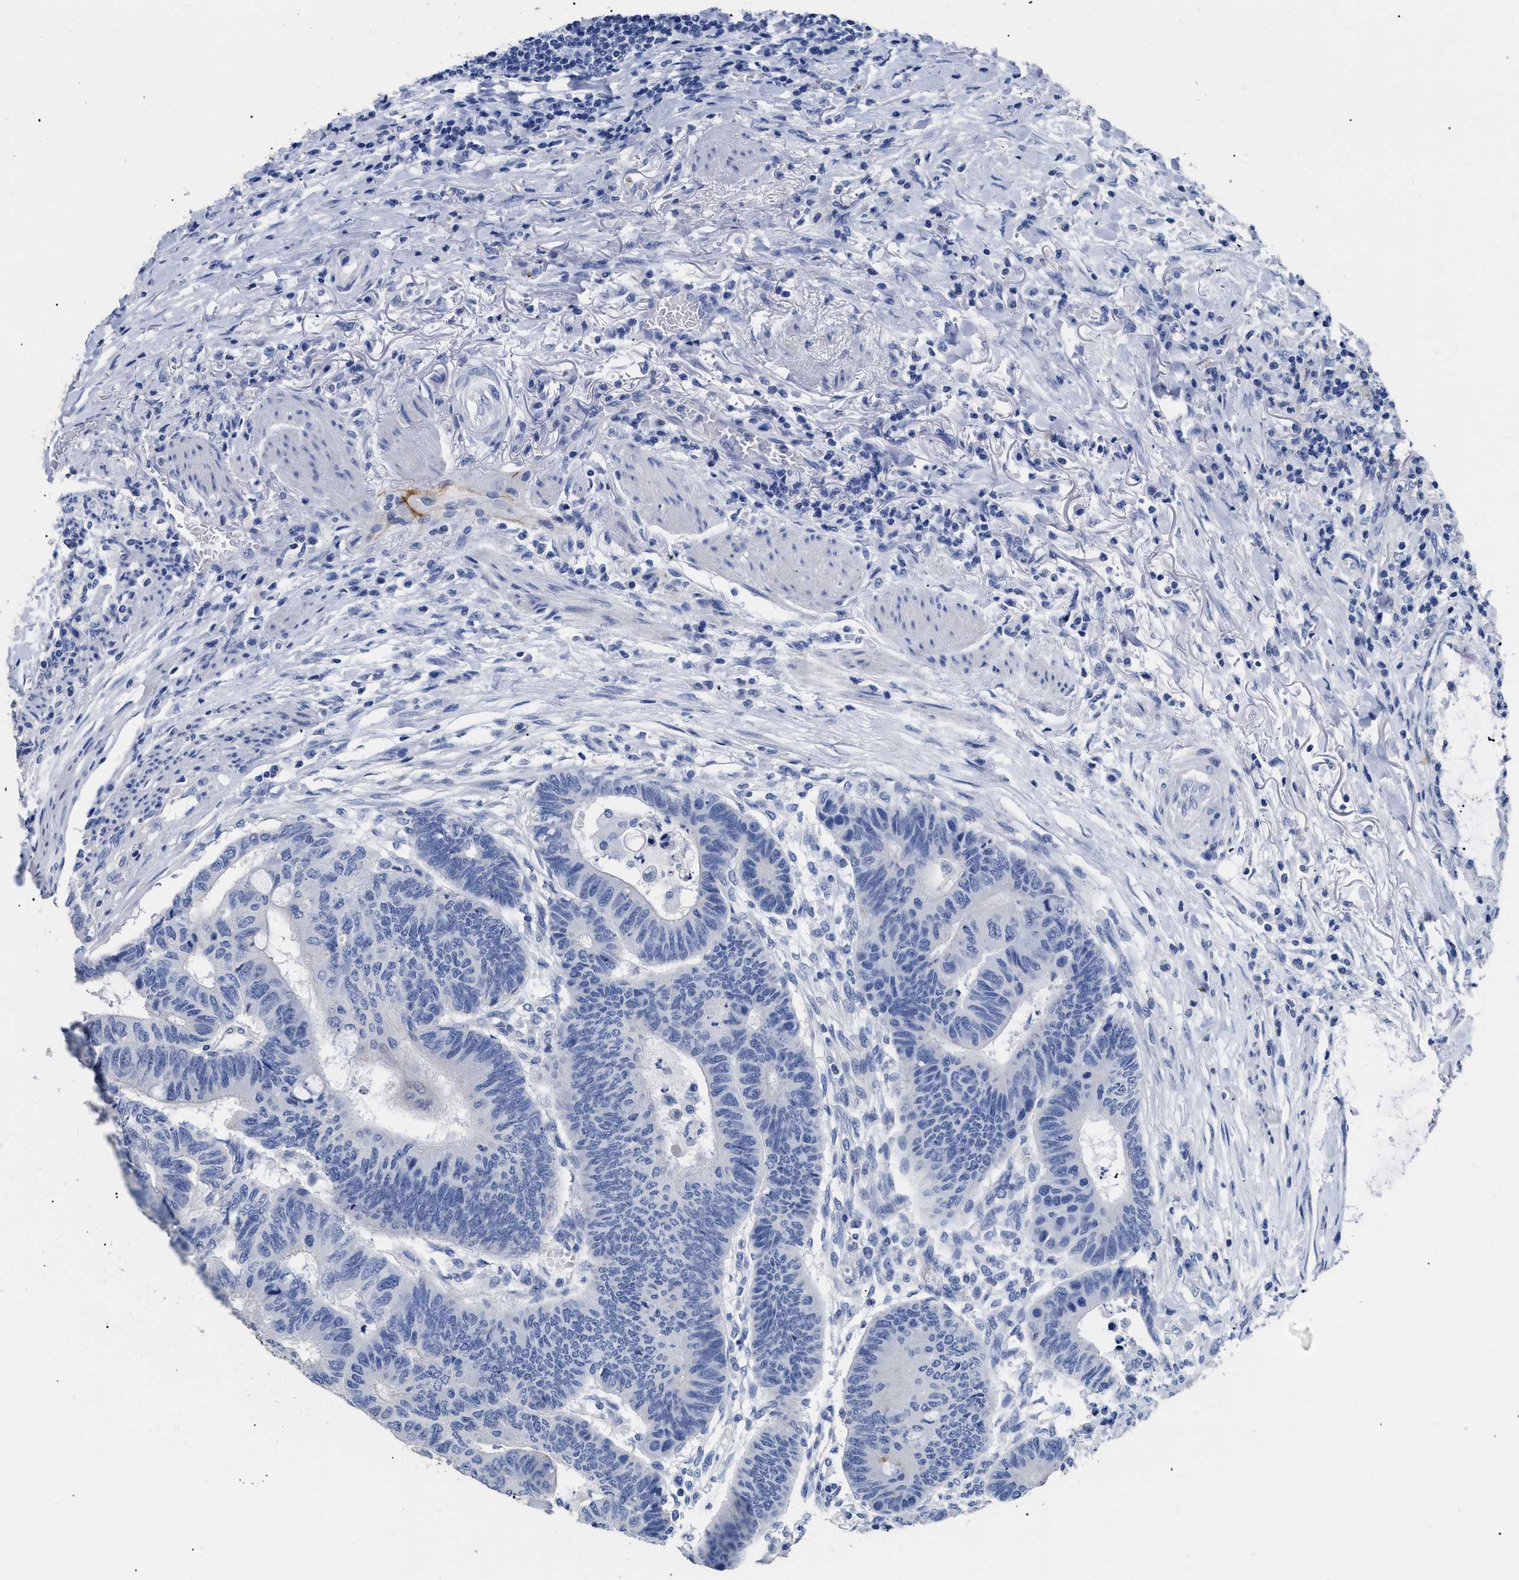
{"staining": {"intensity": "negative", "quantity": "none", "location": "none"}, "tissue": "colorectal cancer", "cell_type": "Tumor cells", "image_type": "cancer", "snomed": [{"axis": "morphology", "description": "Normal tissue, NOS"}, {"axis": "morphology", "description": "Adenocarcinoma, NOS"}, {"axis": "topography", "description": "Rectum"}, {"axis": "topography", "description": "Peripheral nerve tissue"}], "caption": "An immunohistochemistry photomicrograph of colorectal cancer is shown. There is no staining in tumor cells of colorectal cancer.", "gene": "DLC1", "patient": {"sex": "male", "age": 92}}